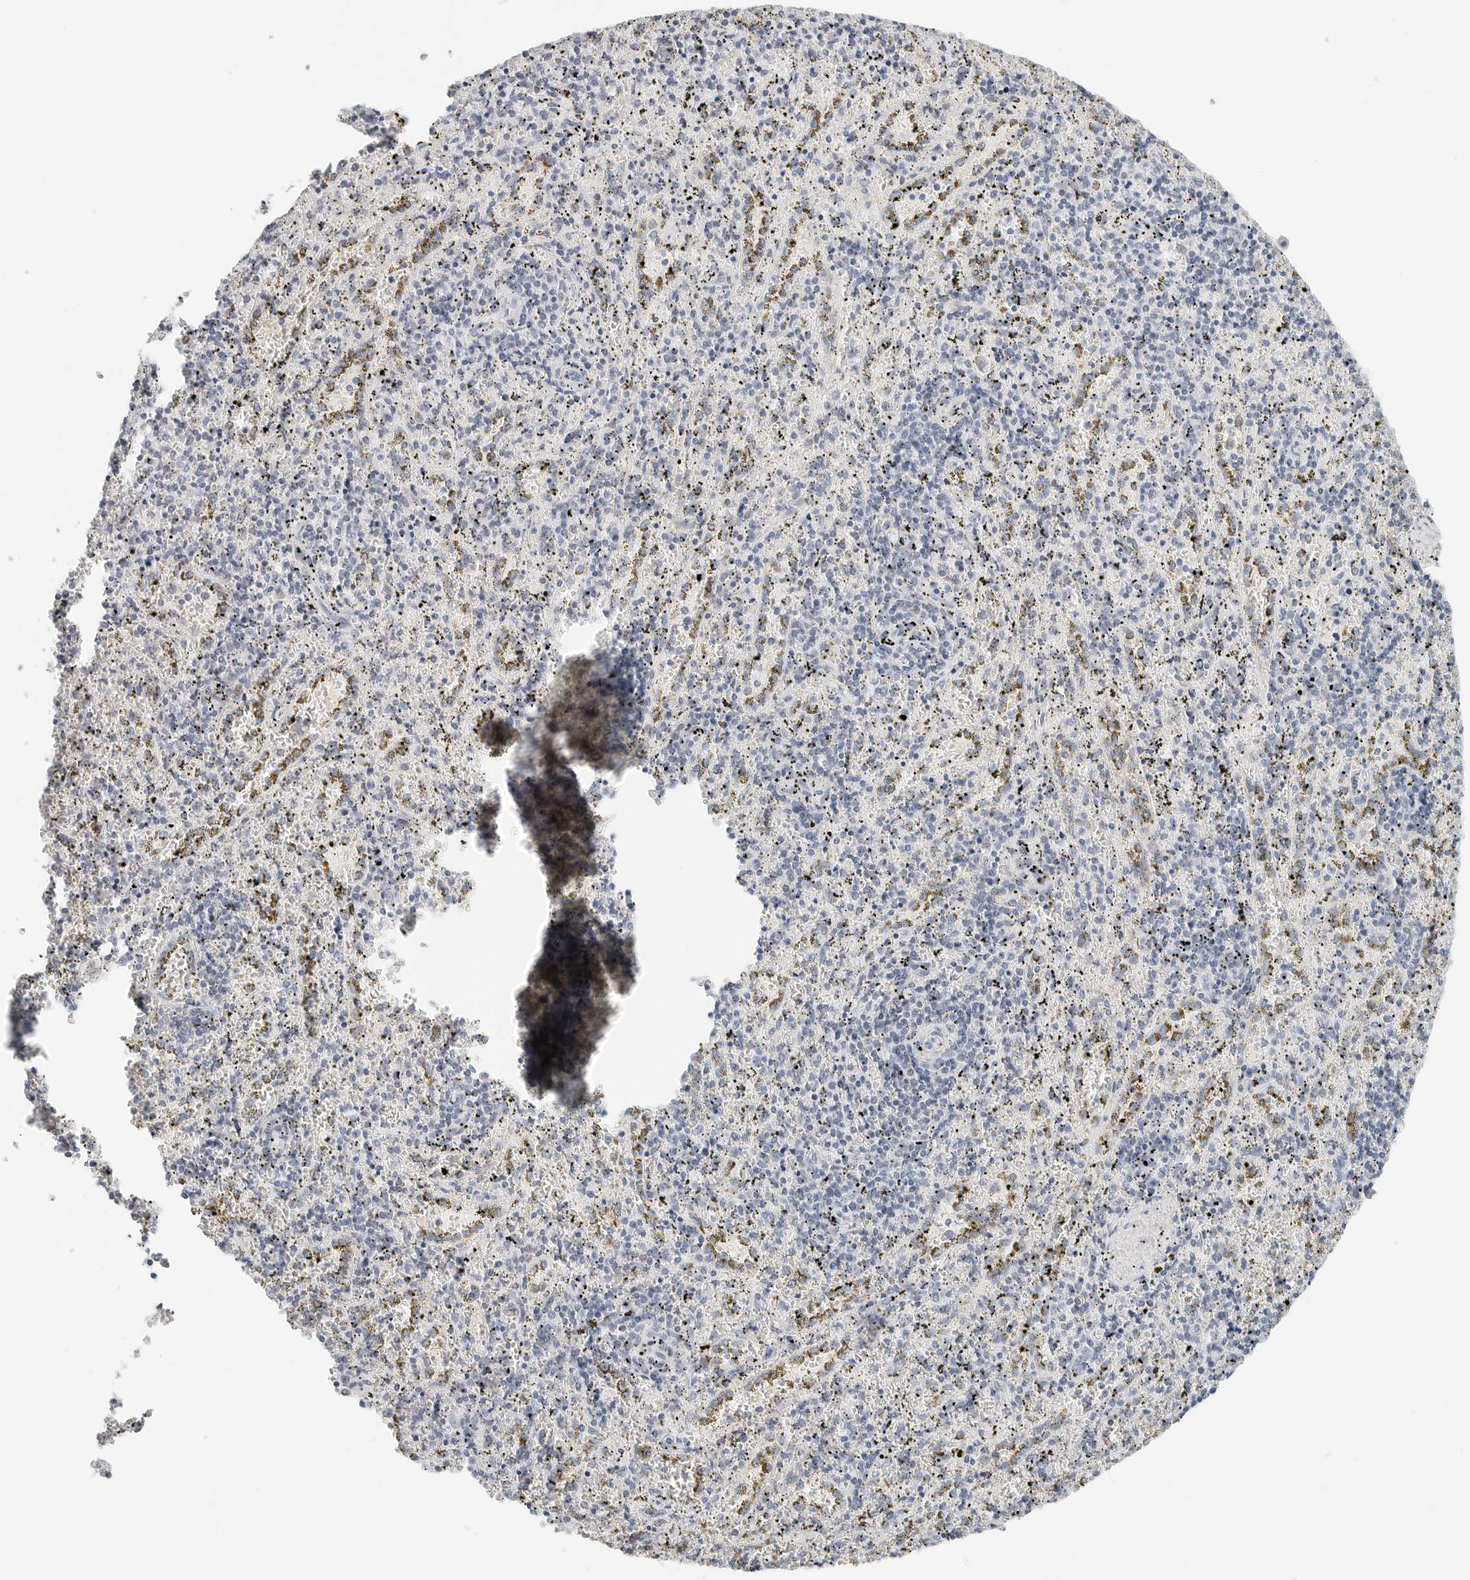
{"staining": {"intensity": "negative", "quantity": "none", "location": "none"}, "tissue": "spleen", "cell_type": "Cells in red pulp", "image_type": "normal", "snomed": [{"axis": "morphology", "description": "Normal tissue, NOS"}, {"axis": "topography", "description": "Spleen"}], "caption": "Protein analysis of normal spleen exhibits no significant positivity in cells in red pulp. (Brightfield microscopy of DAB (3,3'-diaminobenzidine) immunohistochemistry (IHC) at high magnification).", "gene": "NTMT2", "patient": {"sex": "male", "age": 11}}